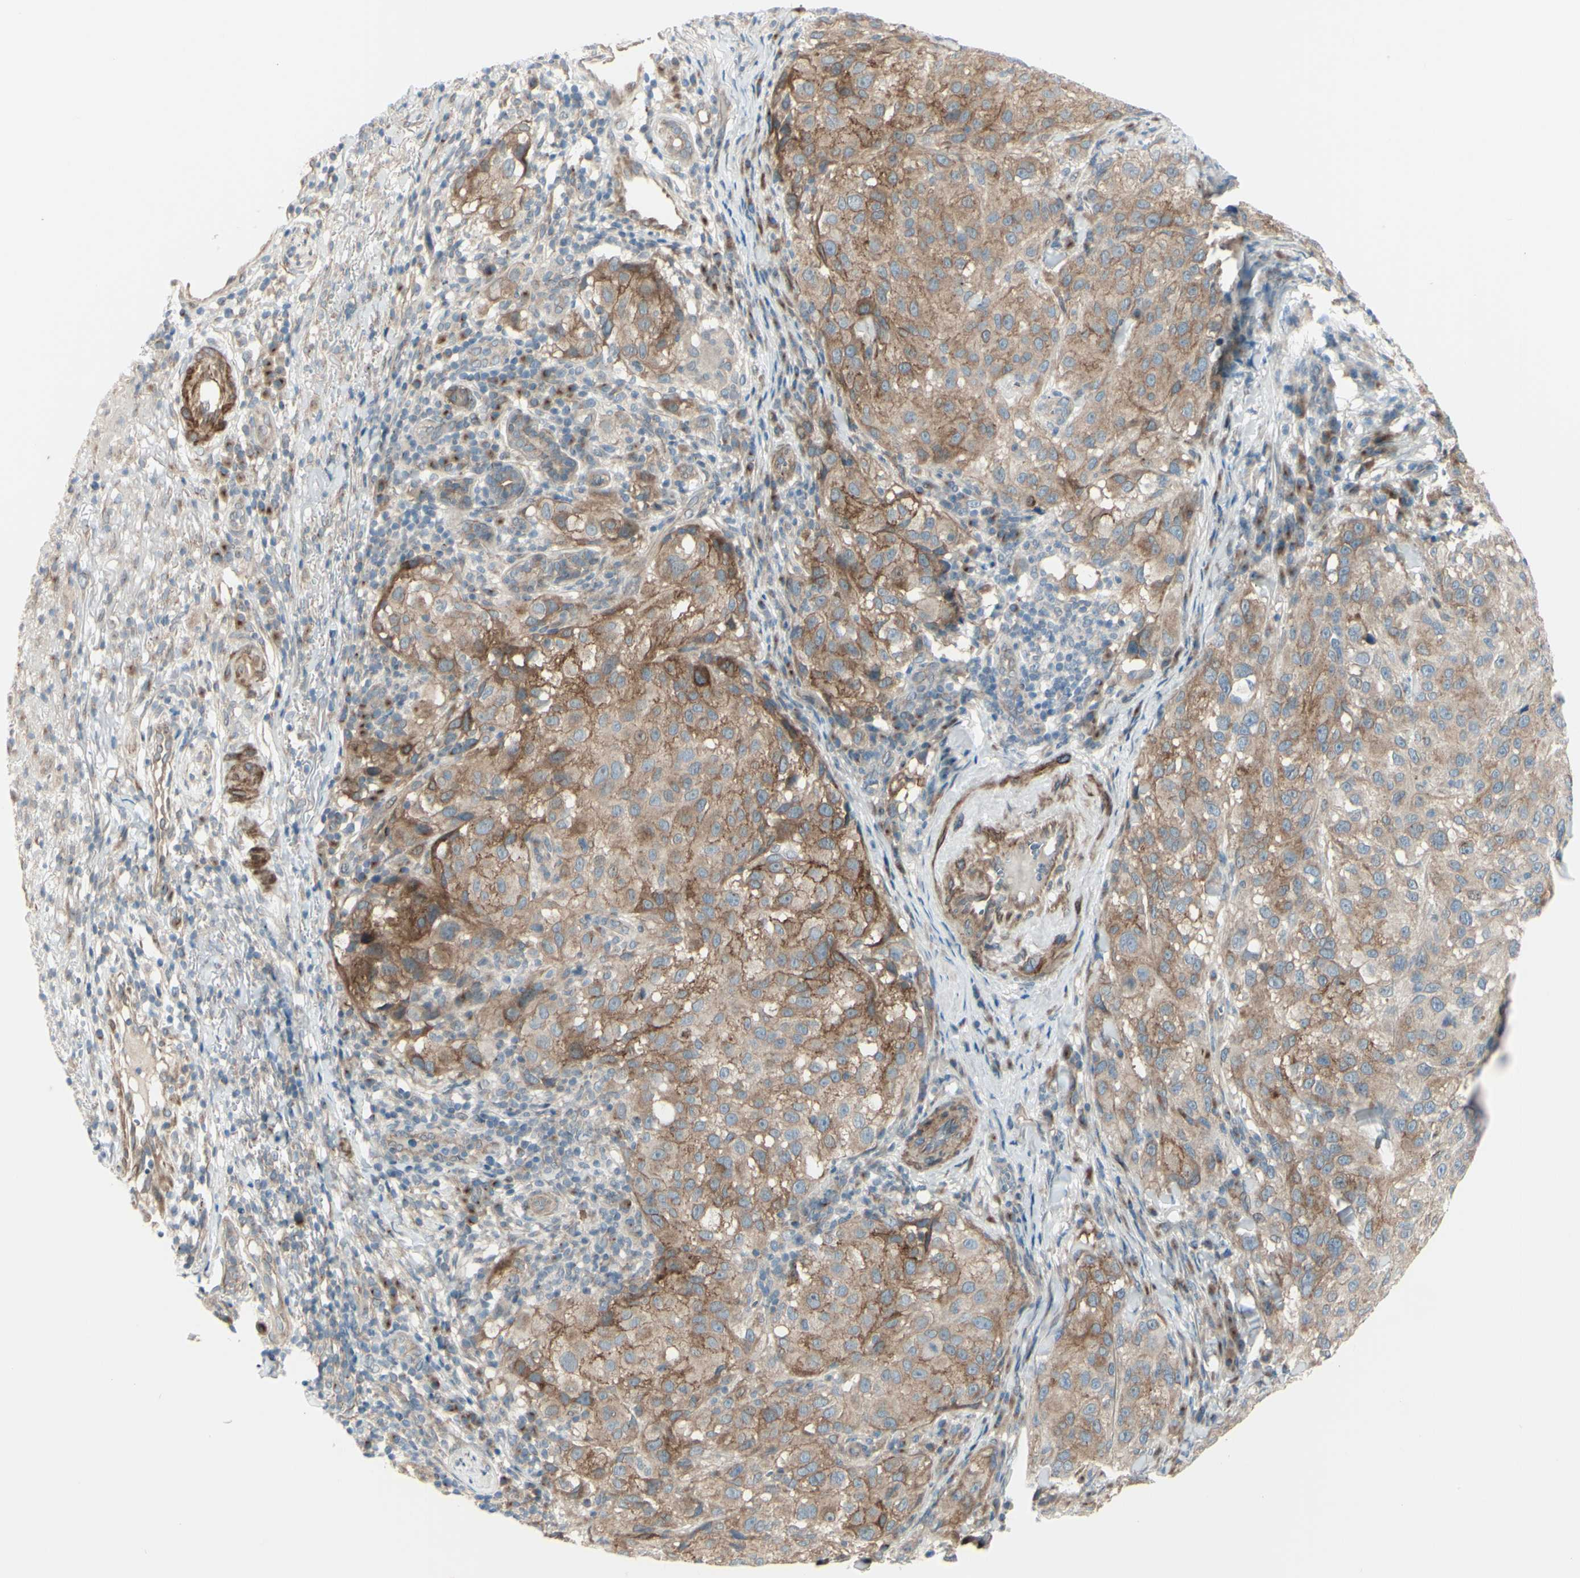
{"staining": {"intensity": "moderate", "quantity": ">75%", "location": "cytoplasmic/membranous"}, "tissue": "melanoma", "cell_type": "Tumor cells", "image_type": "cancer", "snomed": [{"axis": "morphology", "description": "Necrosis, NOS"}, {"axis": "morphology", "description": "Malignant melanoma, NOS"}, {"axis": "topography", "description": "Skin"}], "caption": "Immunohistochemical staining of human malignant melanoma displays medium levels of moderate cytoplasmic/membranous protein expression in approximately >75% of tumor cells. (Brightfield microscopy of DAB IHC at high magnification).", "gene": "LRRK1", "patient": {"sex": "female", "age": 87}}